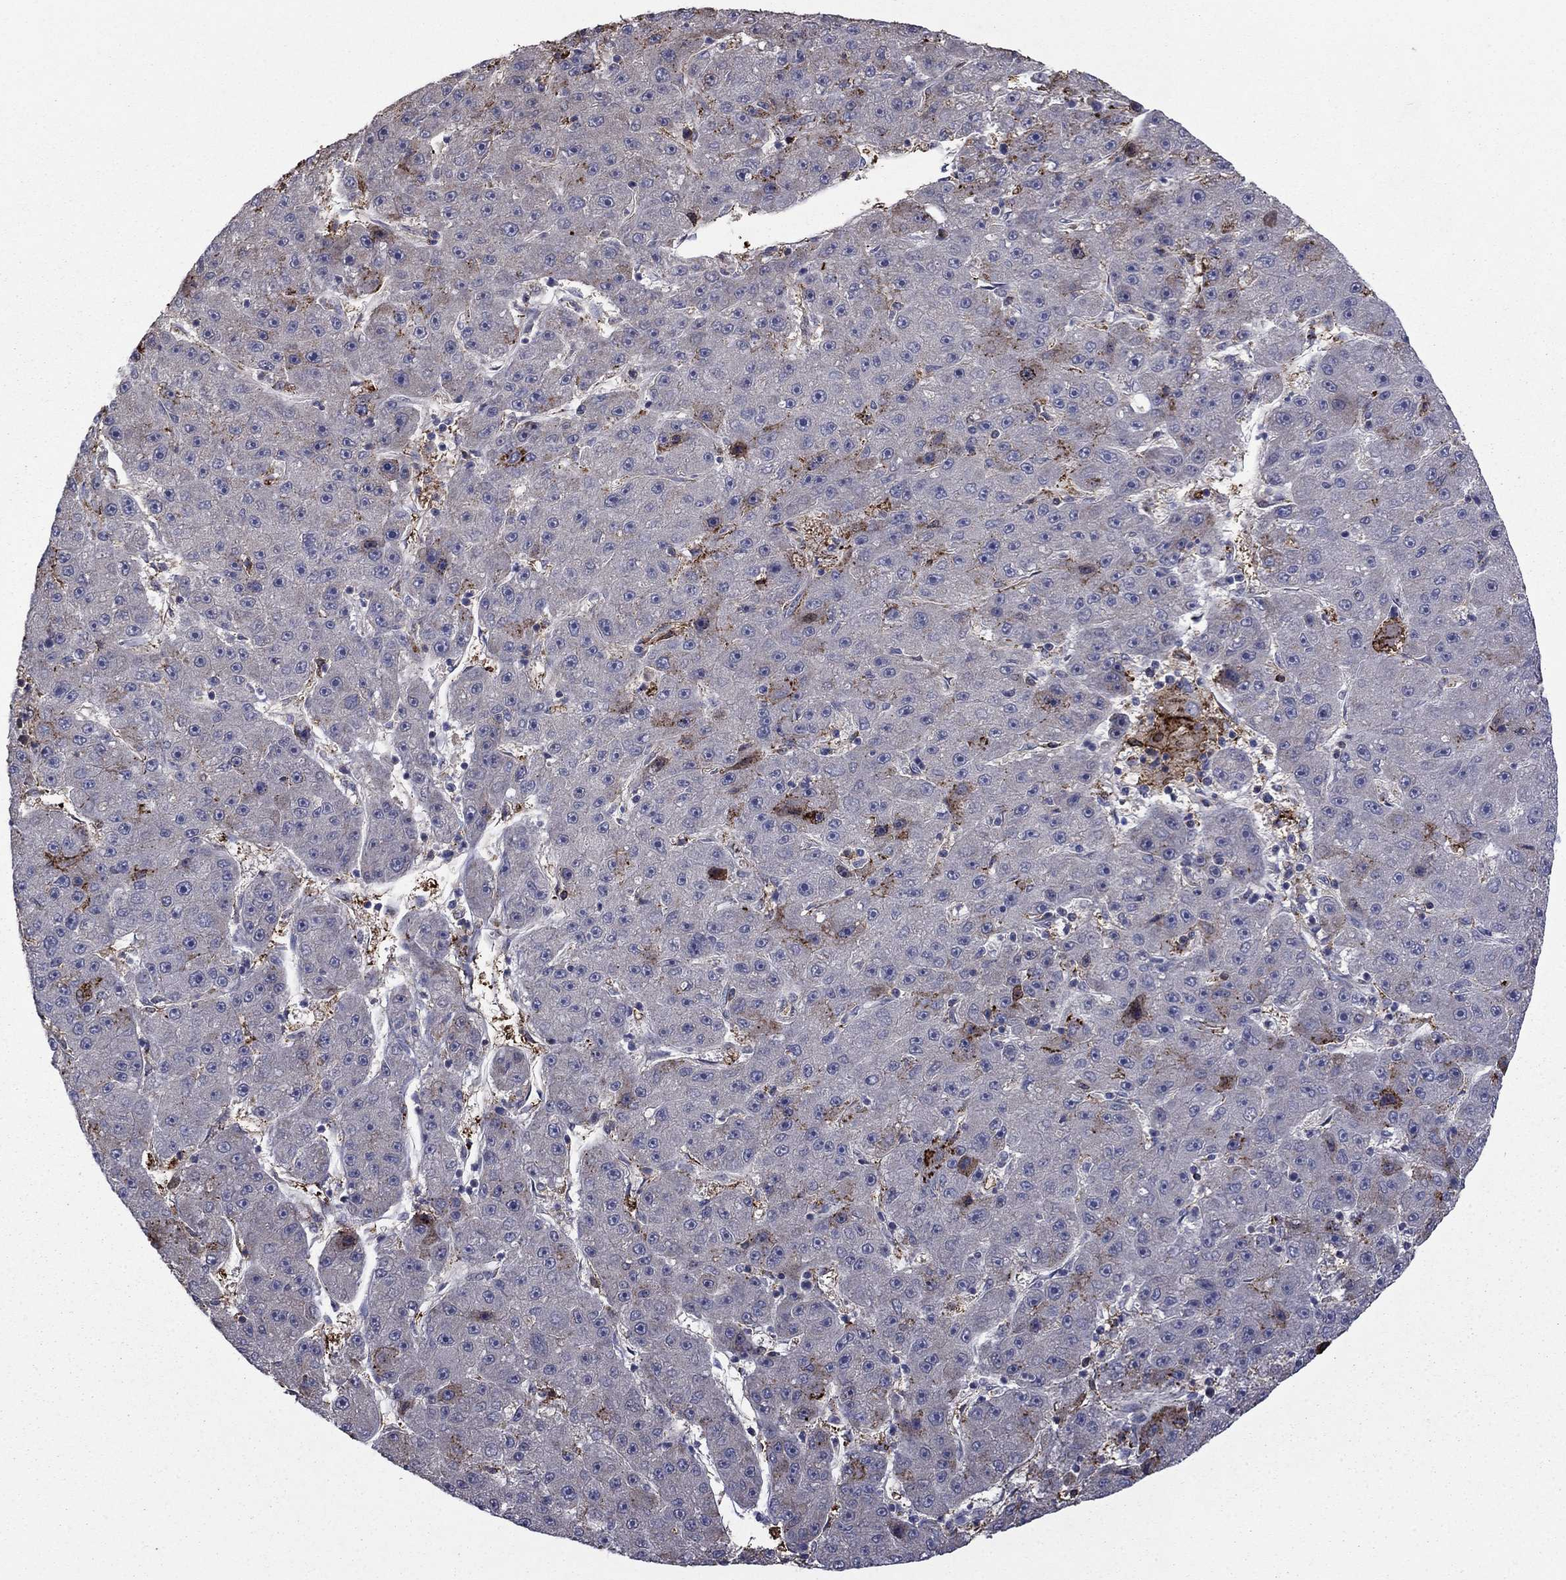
{"staining": {"intensity": "negative", "quantity": "none", "location": "none"}, "tissue": "liver cancer", "cell_type": "Tumor cells", "image_type": "cancer", "snomed": [{"axis": "morphology", "description": "Carcinoma, Hepatocellular, NOS"}, {"axis": "topography", "description": "Liver"}], "caption": "DAB (3,3'-diaminobenzidine) immunohistochemical staining of human hepatocellular carcinoma (liver) displays no significant expression in tumor cells.", "gene": "PLAU", "patient": {"sex": "male", "age": 67}}